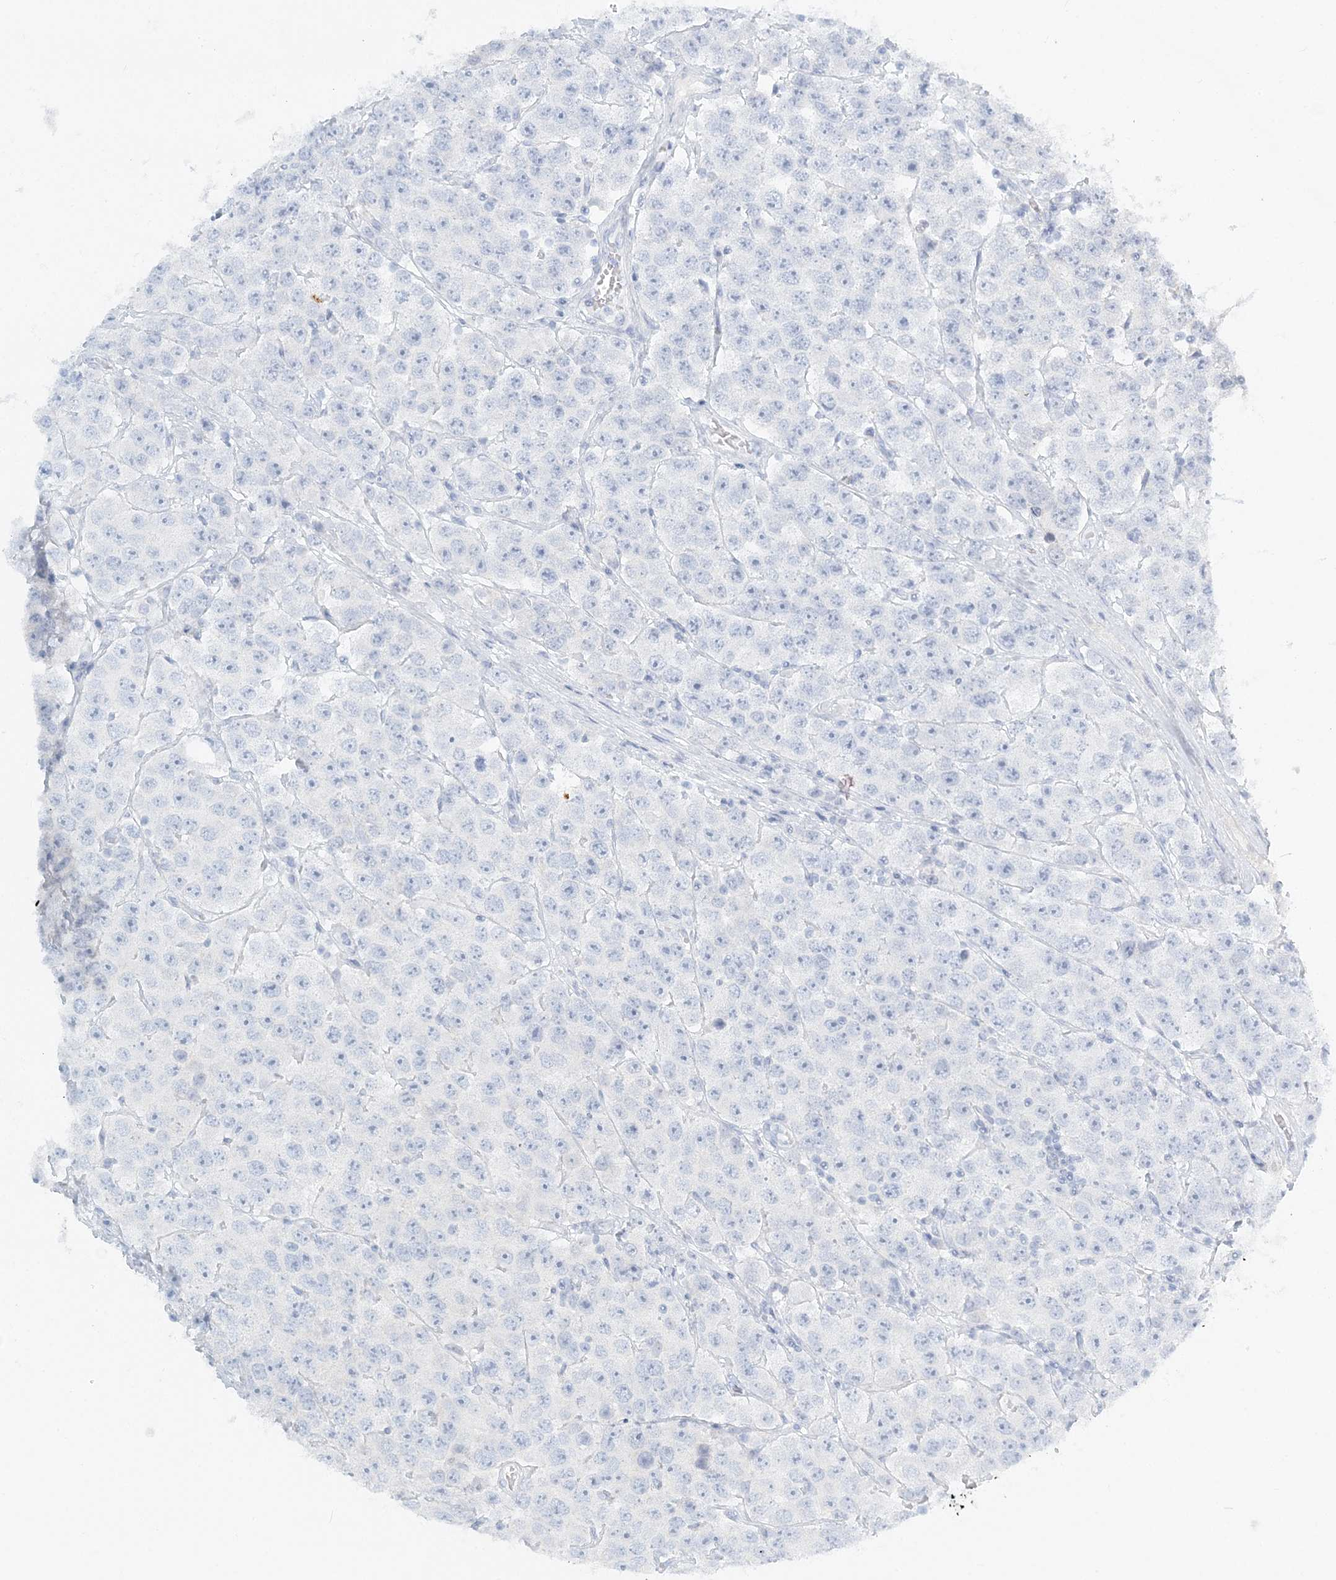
{"staining": {"intensity": "negative", "quantity": "none", "location": "none"}, "tissue": "testis cancer", "cell_type": "Tumor cells", "image_type": "cancer", "snomed": [{"axis": "morphology", "description": "Seminoma, NOS"}, {"axis": "topography", "description": "Testis"}], "caption": "This is an immunohistochemistry histopathology image of human testis cancer (seminoma). There is no staining in tumor cells.", "gene": "NAA11", "patient": {"sex": "male", "age": 28}}